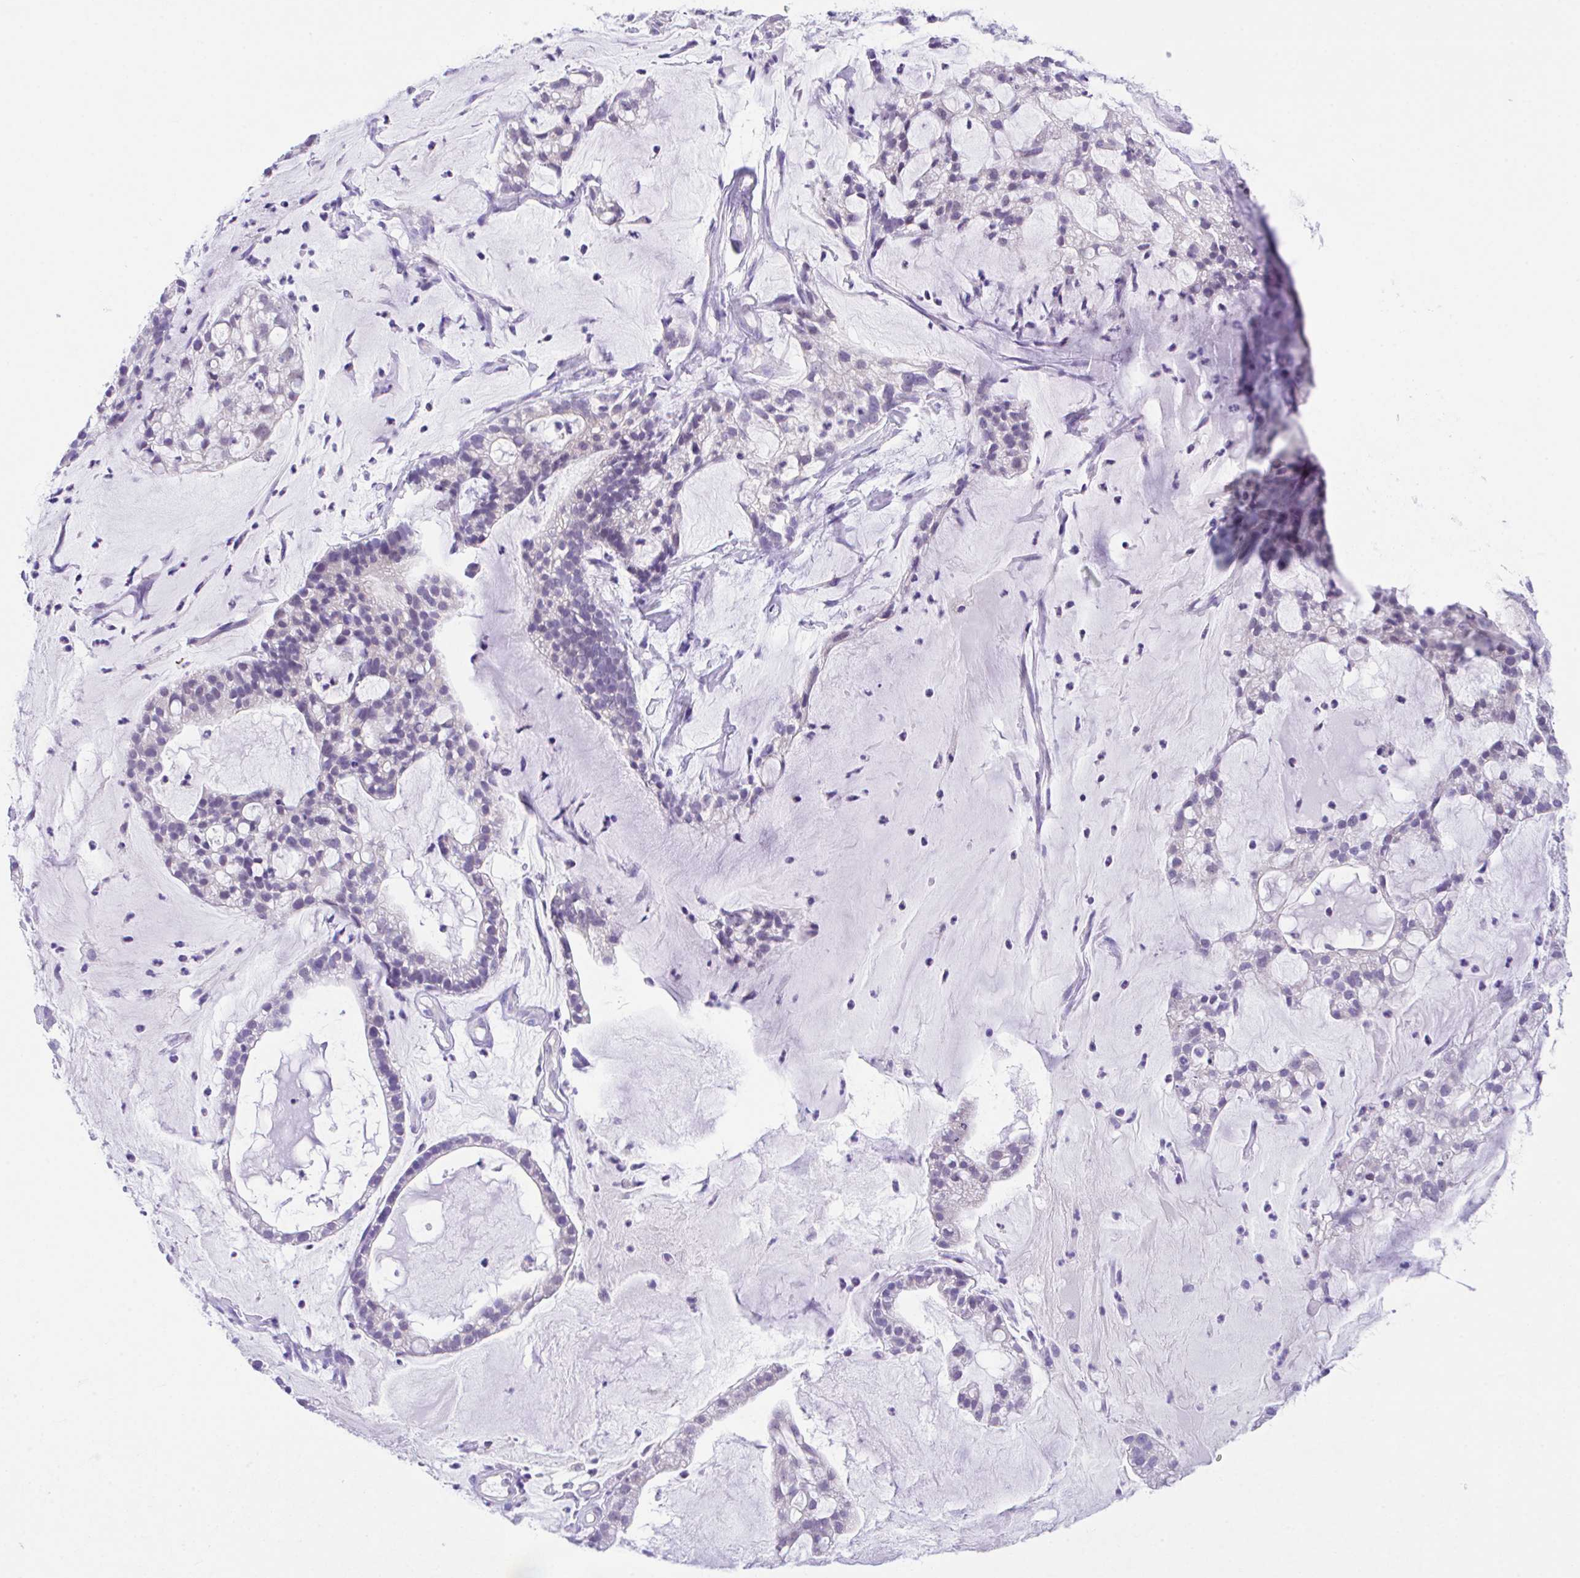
{"staining": {"intensity": "negative", "quantity": "none", "location": "none"}, "tissue": "cervical cancer", "cell_type": "Tumor cells", "image_type": "cancer", "snomed": [{"axis": "morphology", "description": "Adenocarcinoma, NOS"}, {"axis": "topography", "description": "Cervix"}], "caption": "There is no significant expression in tumor cells of adenocarcinoma (cervical).", "gene": "HACD4", "patient": {"sex": "female", "age": 41}}